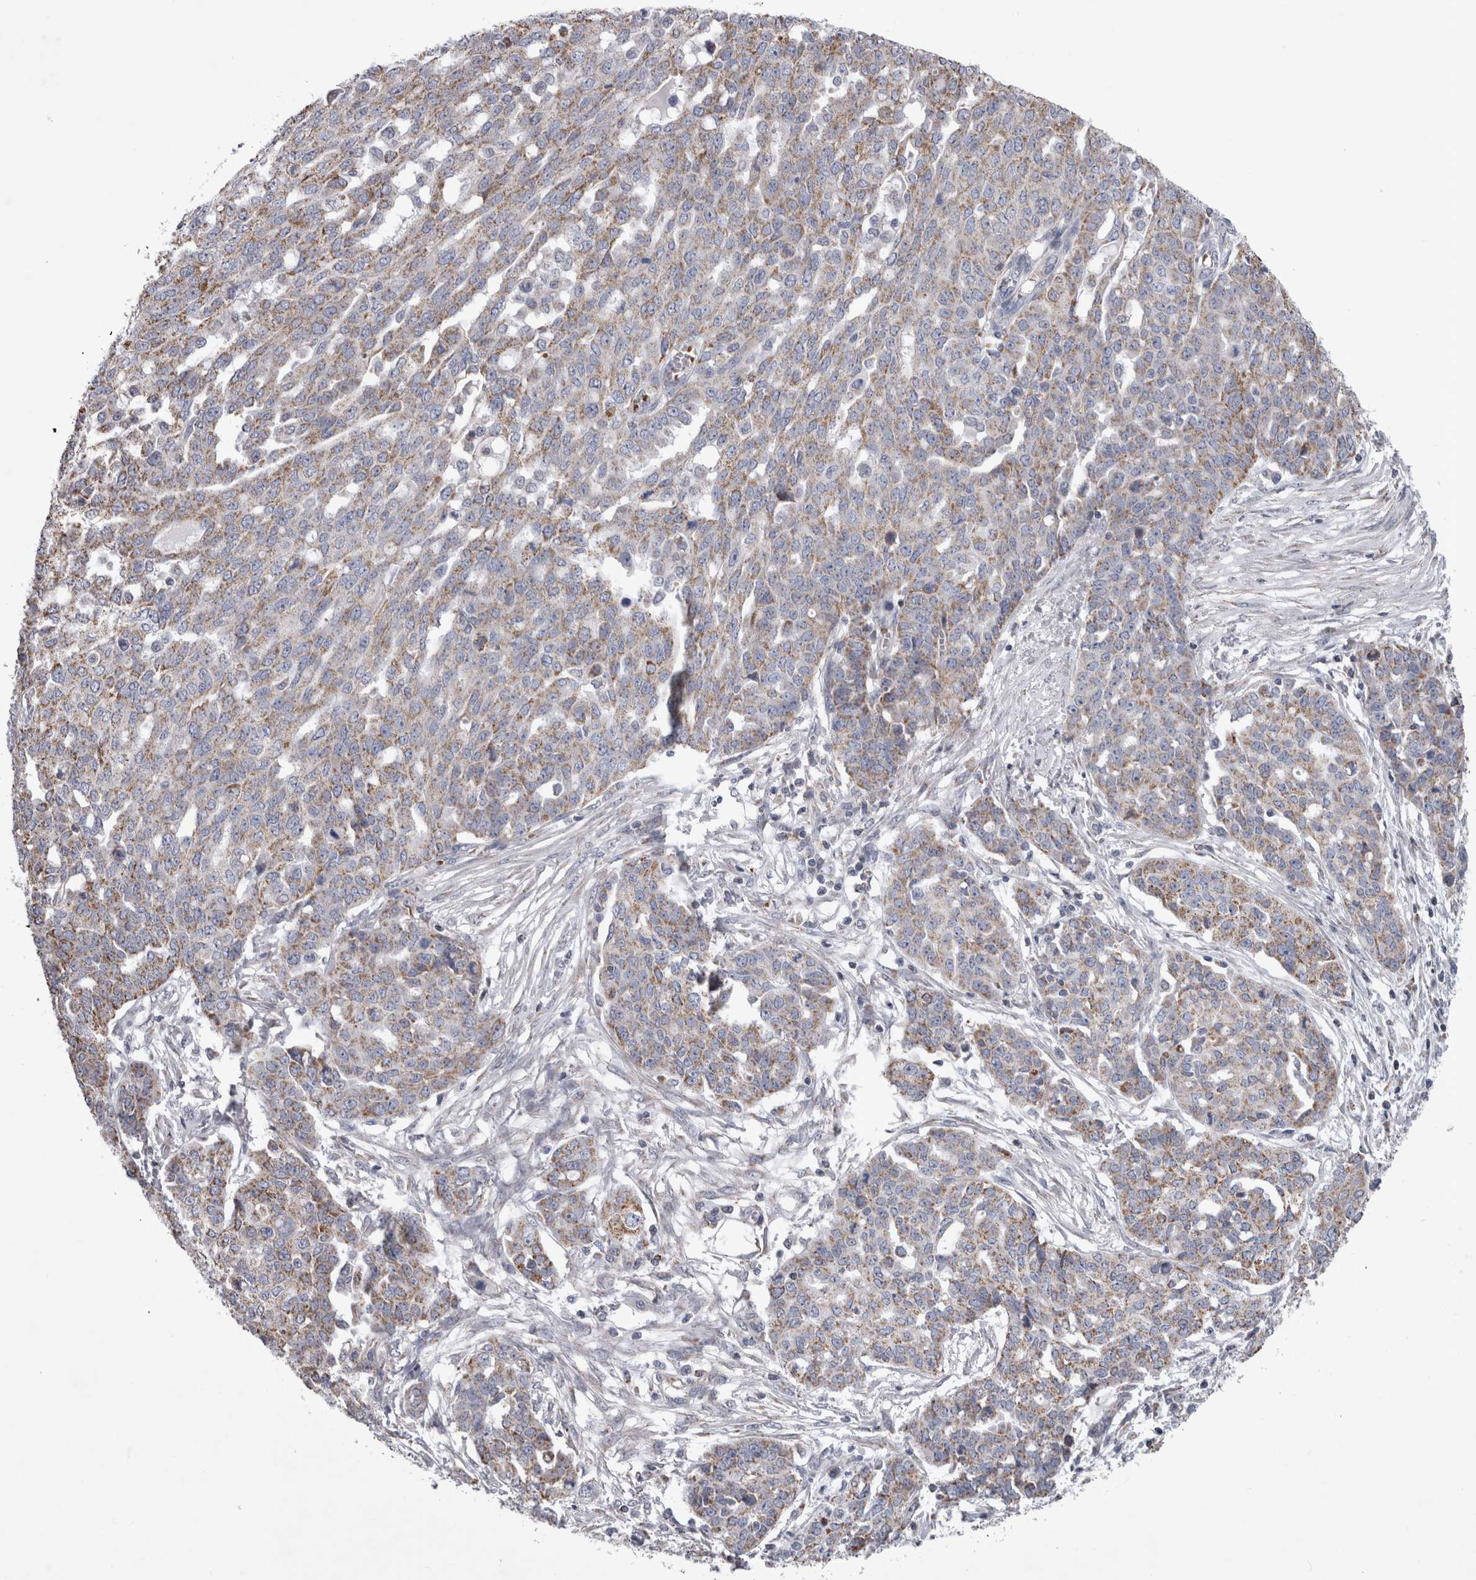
{"staining": {"intensity": "moderate", "quantity": ">75%", "location": "cytoplasmic/membranous"}, "tissue": "ovarian cancer", "cell_type": "Tumor cells", "image_type": "cancer", "snomed": [{"axis": "morphology", "description": "Cystadenocarcinoma, serous, NOS"}, {"axis": "topography", "description": "Soft tissue"}, {"axis": "topography", "description": "Ovary"}], "caption": "High-magnification brightfield microscopy of serous cystadenocarcinoma (ovarian) stained with DAB (3,3'-diaminobenzidine) (brown) and counterstained with hematoxylin (blue). tumor cells exhibit moderate cytoplasmic/membranous positivity is present in about>75% of cells.", "gene": "HDHD3", "patient": {"sex": "female", "age": 57}}